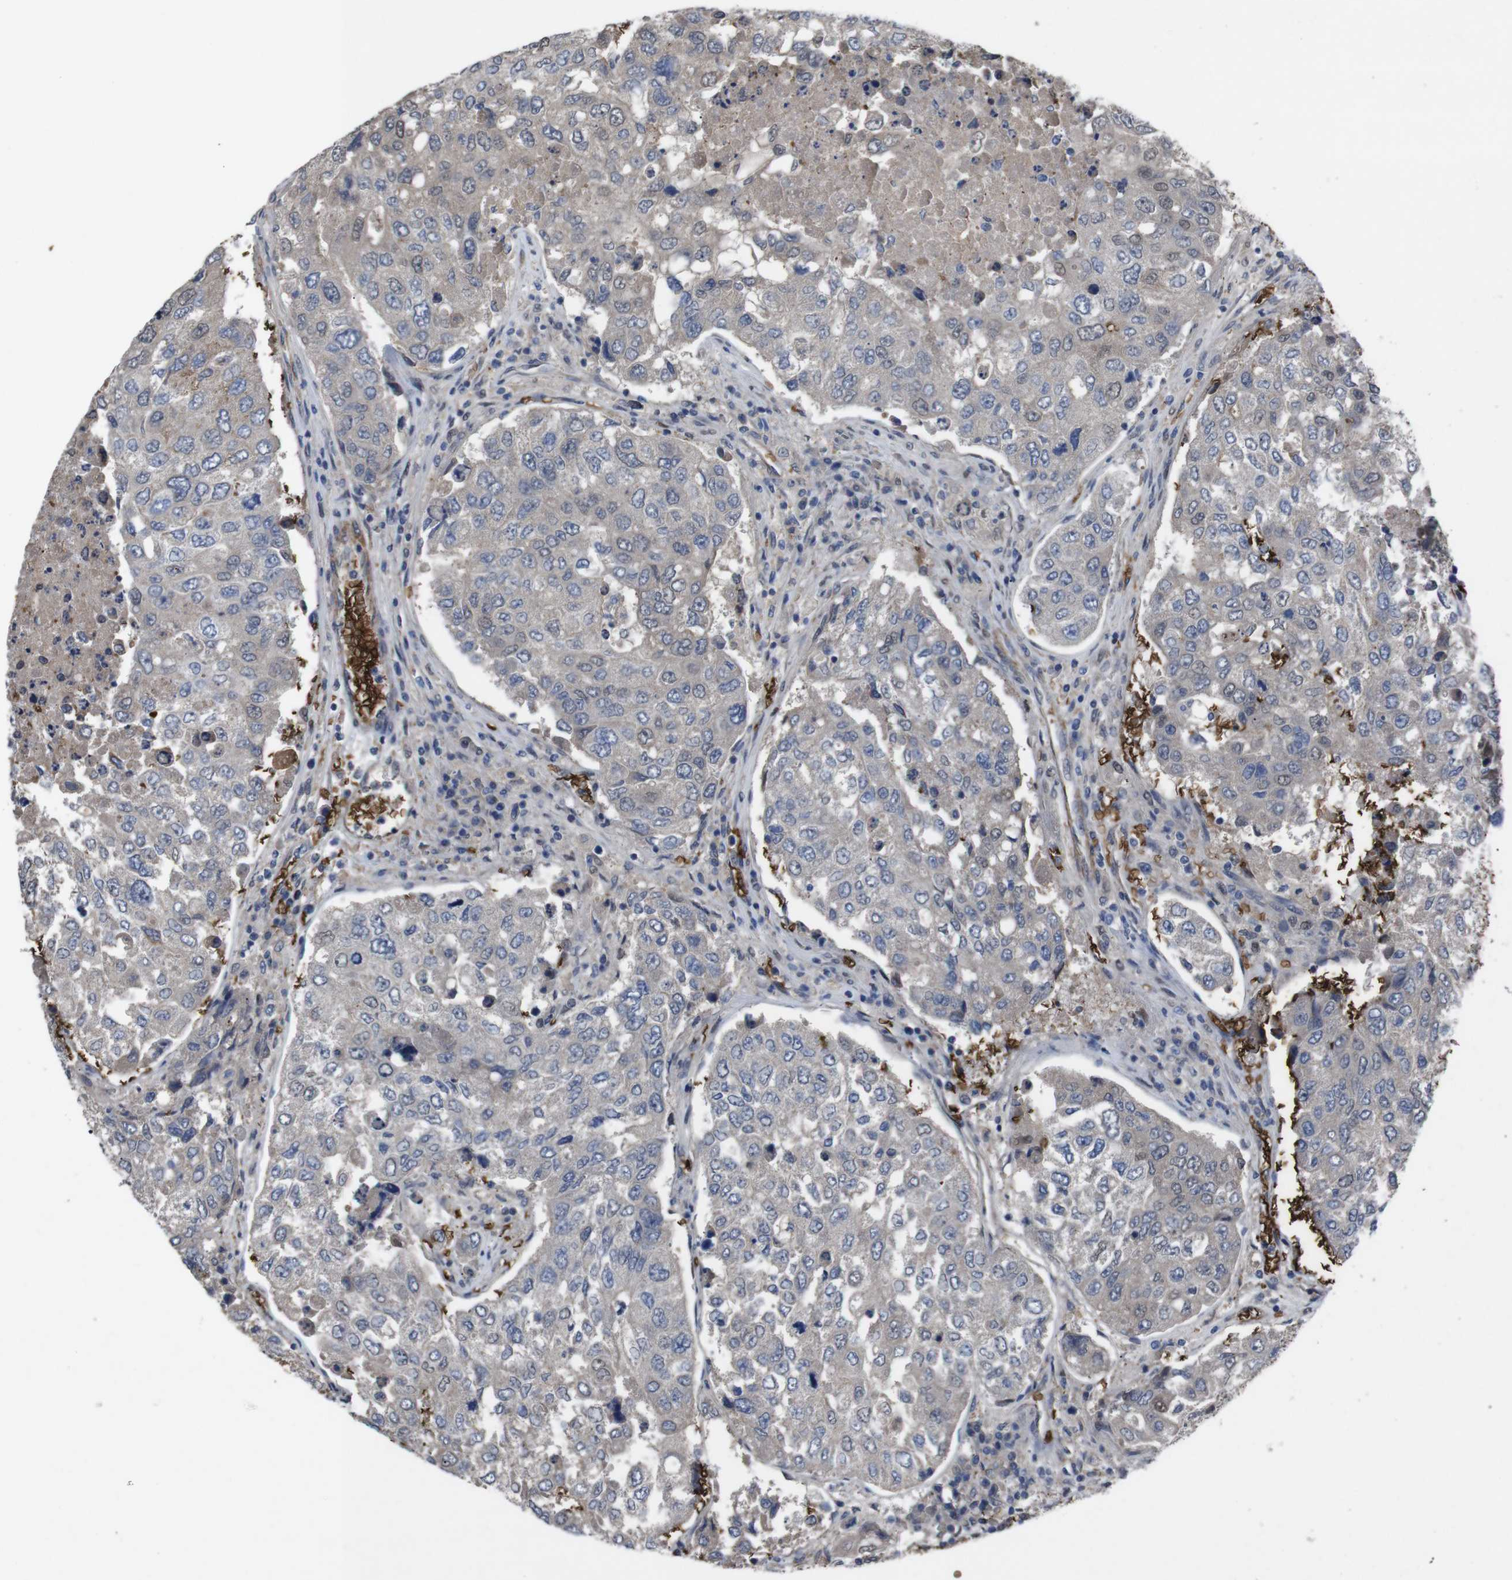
{"staining": {"intensity": "weak", "quantity": "<25%", "location": "cytoplasmic/membranous"}, "tissue": "urothelial cancer", "cell_type": "Tumor cells", "image_type": "cancer", "snomed": [{"axis": "morphology", "description": "Urothelial carcinoma, High grade"}, {"axis": "topography", "description": "Lymph node"}, {"axis": "topography", "description": "Urinary bladder"}], "caption": "This is a histopathology image of immunohistochemistry staining of urothelial cancer, which shows no staining in tumor cells.", "gene": "SPTB", "patient": {"sex": "male", "age": 51}}